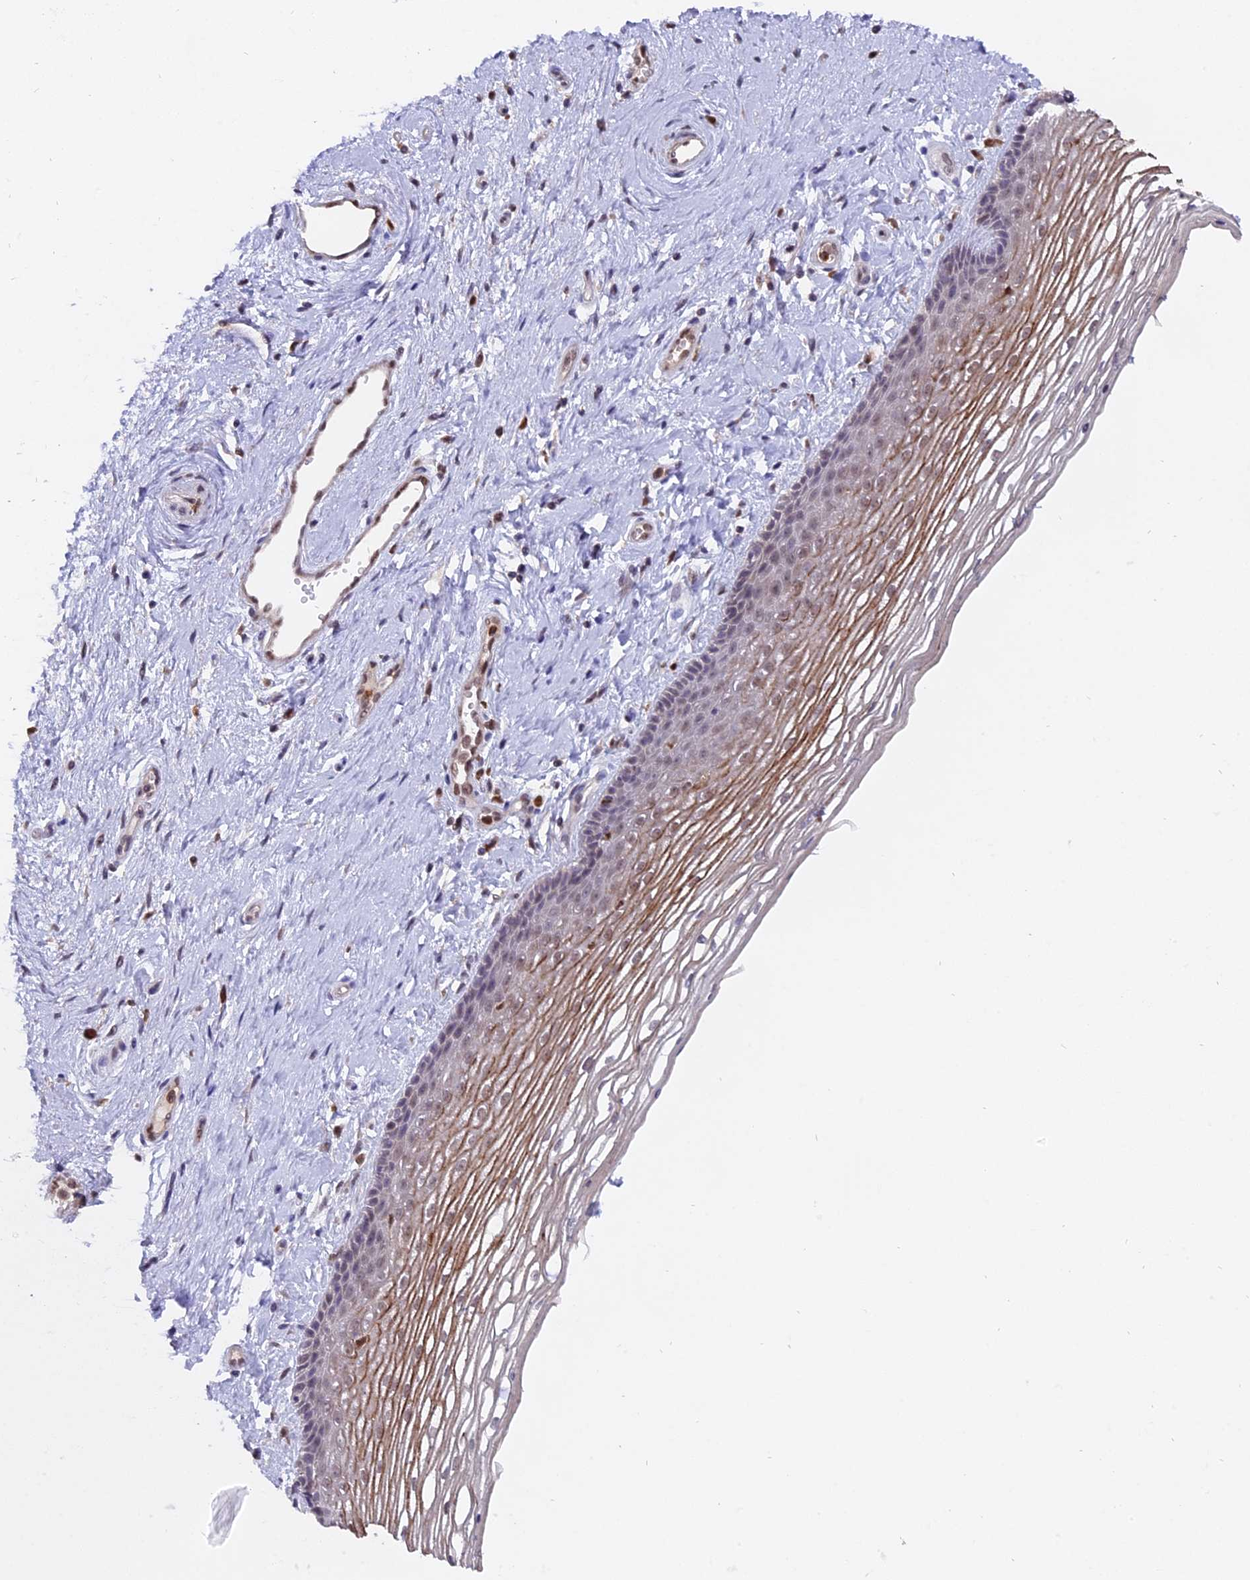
{"staining": {"intensity": "moderate", "quantity": "<25%", "location": "cytoplasmic/membranous,nuclear"}, "tissue": "vagina", "cell_type": "Squamous epithelial cells", "image_type": "normal", "snomed": [{"axis": "morphology", "description": "Normal tissue, NOS"}, {"axis": "topography", "description": "Vagina"}], "caption": "High-magnification brightfield microscopy of benign vagina stained with DAB (3,3'-diaminobenzidine) (brown) and counterstained with hematoxylin (blue). squamous epithelial cells exhibit moderate cytoplasmic/membranous,nuclear positivity is present in about<25% of cells.", "gene": "FAM118B", "patient": {"sex": "female", "age": 46}}